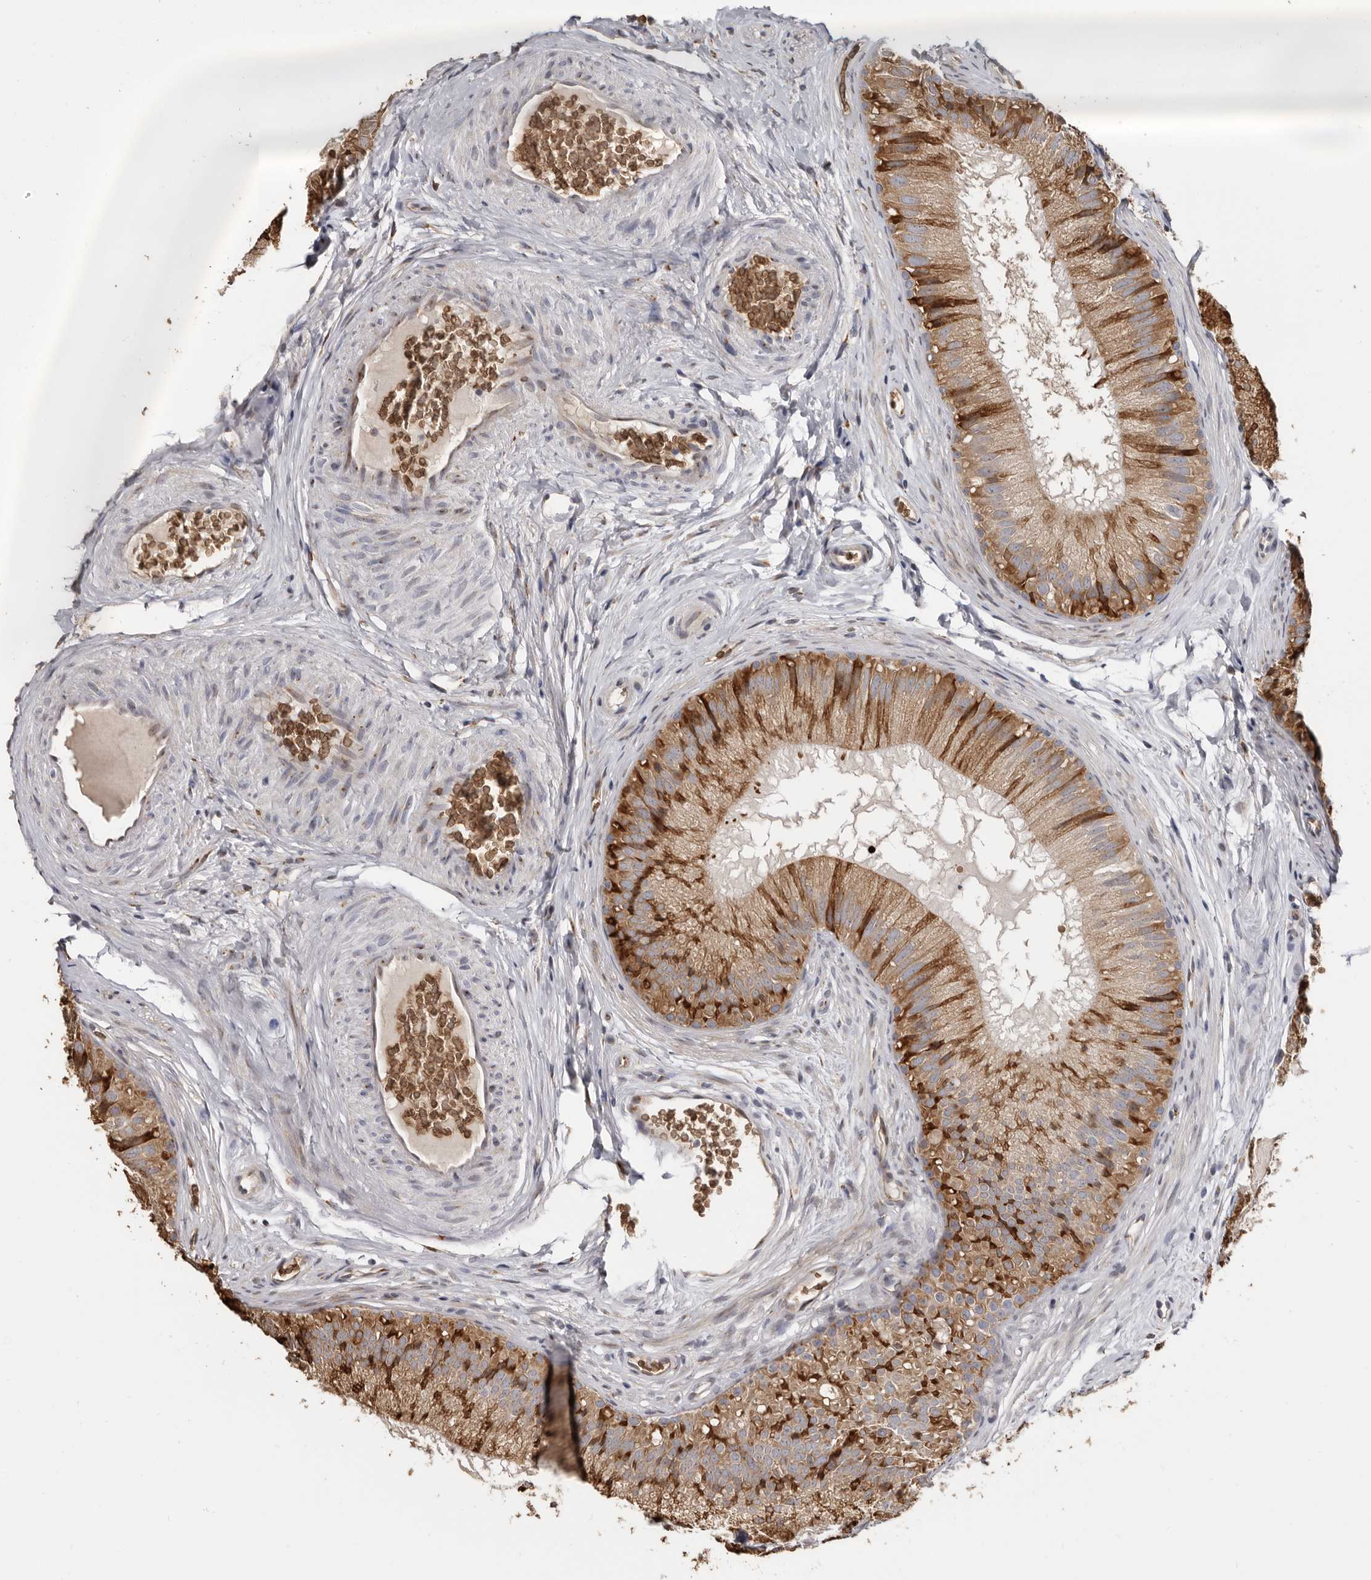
{"staining": {"intensity": "strong", "quantity": ">75%", "location": "cytoplasmic/membranous"}, "tissue": "epididymis", "cell_type": "Glandular cells", "image_type": "normal", "snomed": [{"axis": "morphology", "description": "Normal tissue, NOS"}, {"axis": "topography", "description": "Epididymis"}], "caption": "DAB (3,3'-diaminobenzidine) immunohistochemical staining of benign epididymis displays strong cytoplasmic/membranous protein staining in approximately >75% of glandular cells.", "gene": "ENTREP1", "patient": {"sex": "male", "age": 29}}